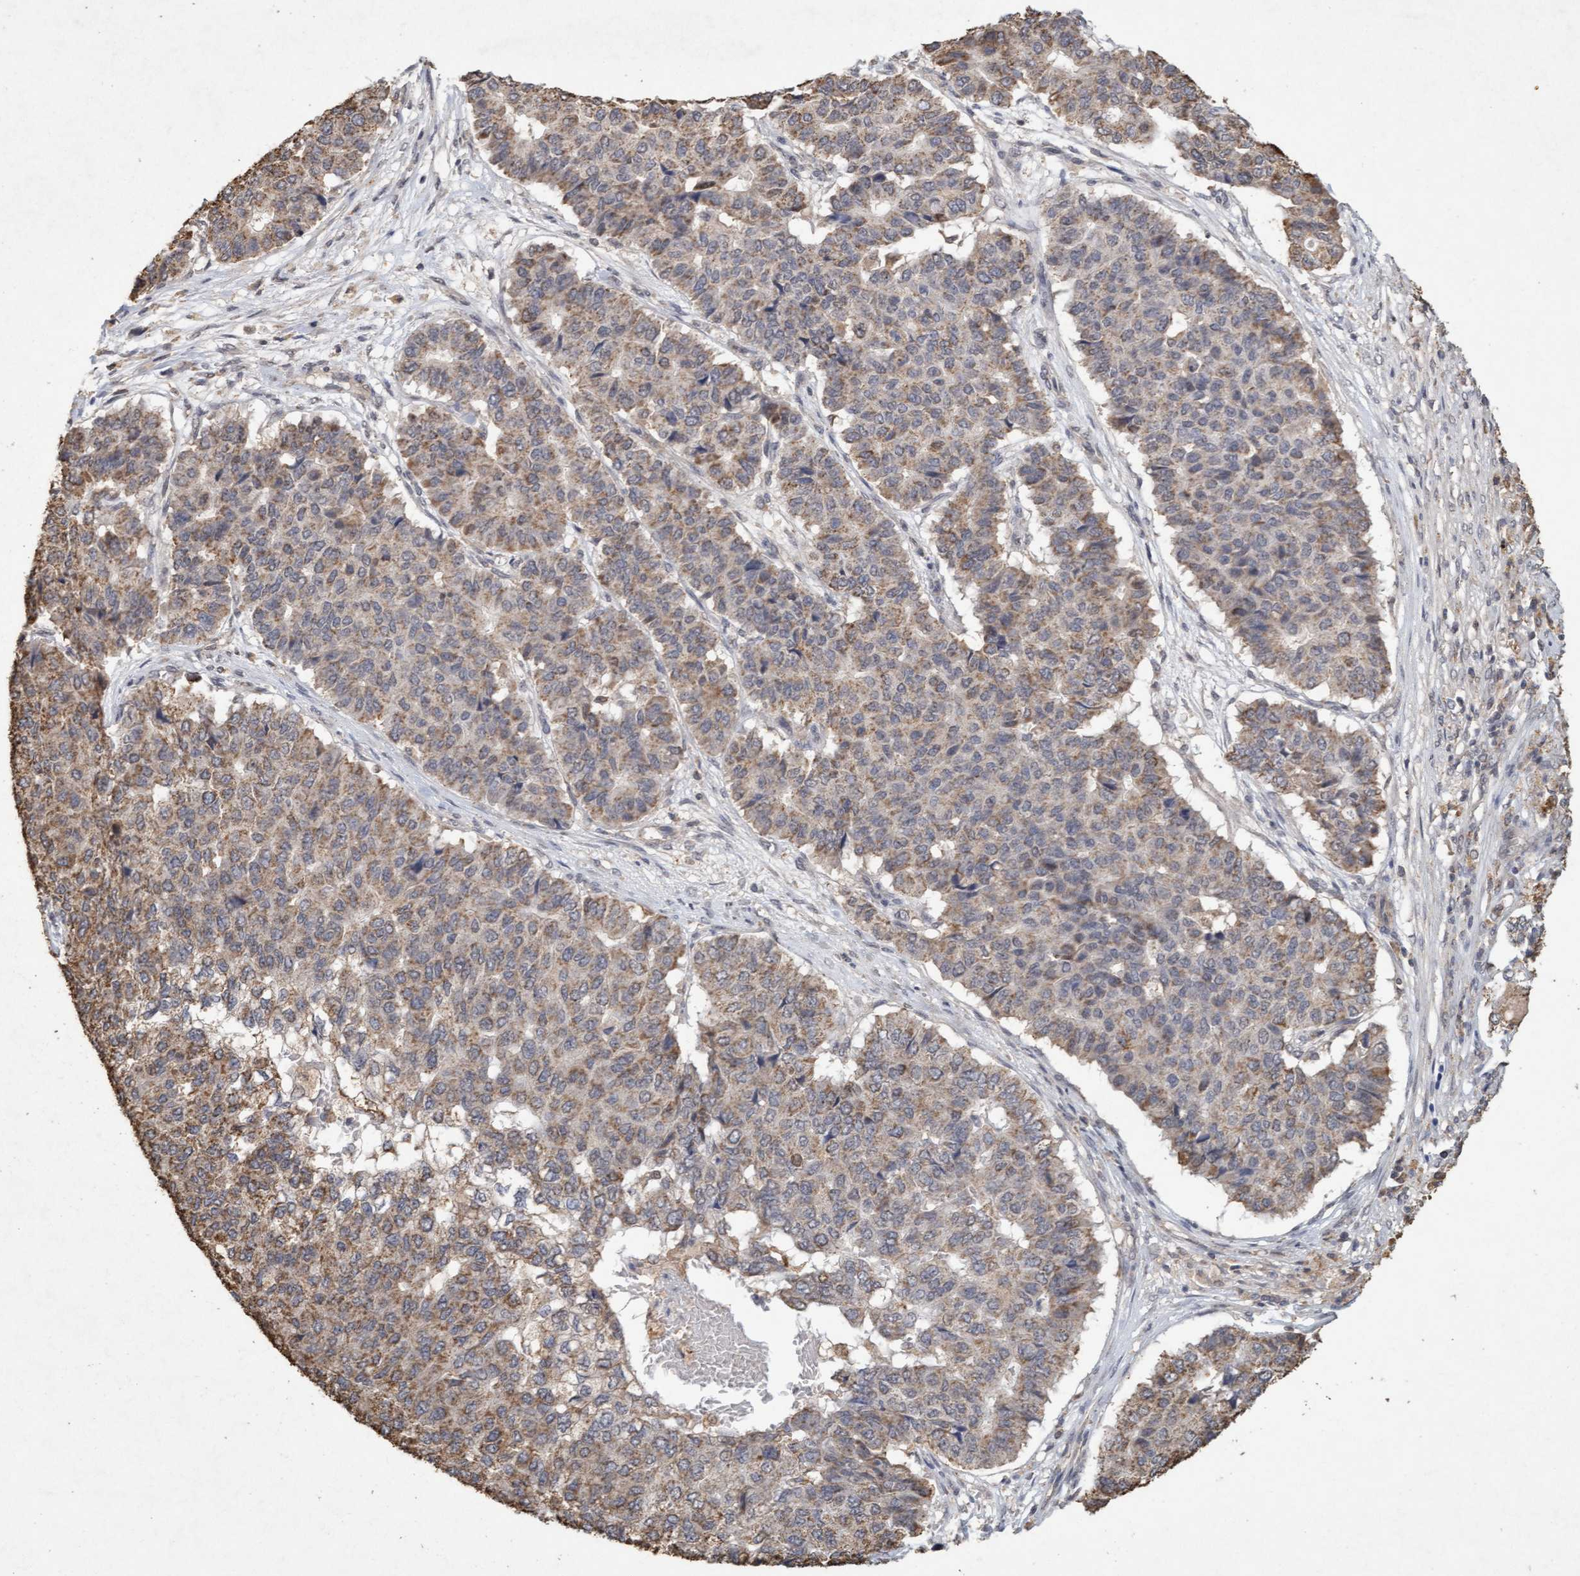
{"staining": {"intensity": "weak", "quantity": ">75%", "location": "cytoplasmic/membranous"}, "tissue": "pancreatic cancer", "cell_type": "Tumor cells", "image_type": "cancer", "snomed": [{"axis": "morphology", "description": "Adenocarcinoma, NOS"}, {"axis": "topography", "description": "Pancreas"}], "caption": "Protein staining displays weak cytoplasmic/membranous staining in approximately >75% of tumor cells in pancreatic cancer.", "gene": "VSIG8", "patient": {"sex": "male", "age": 50}}